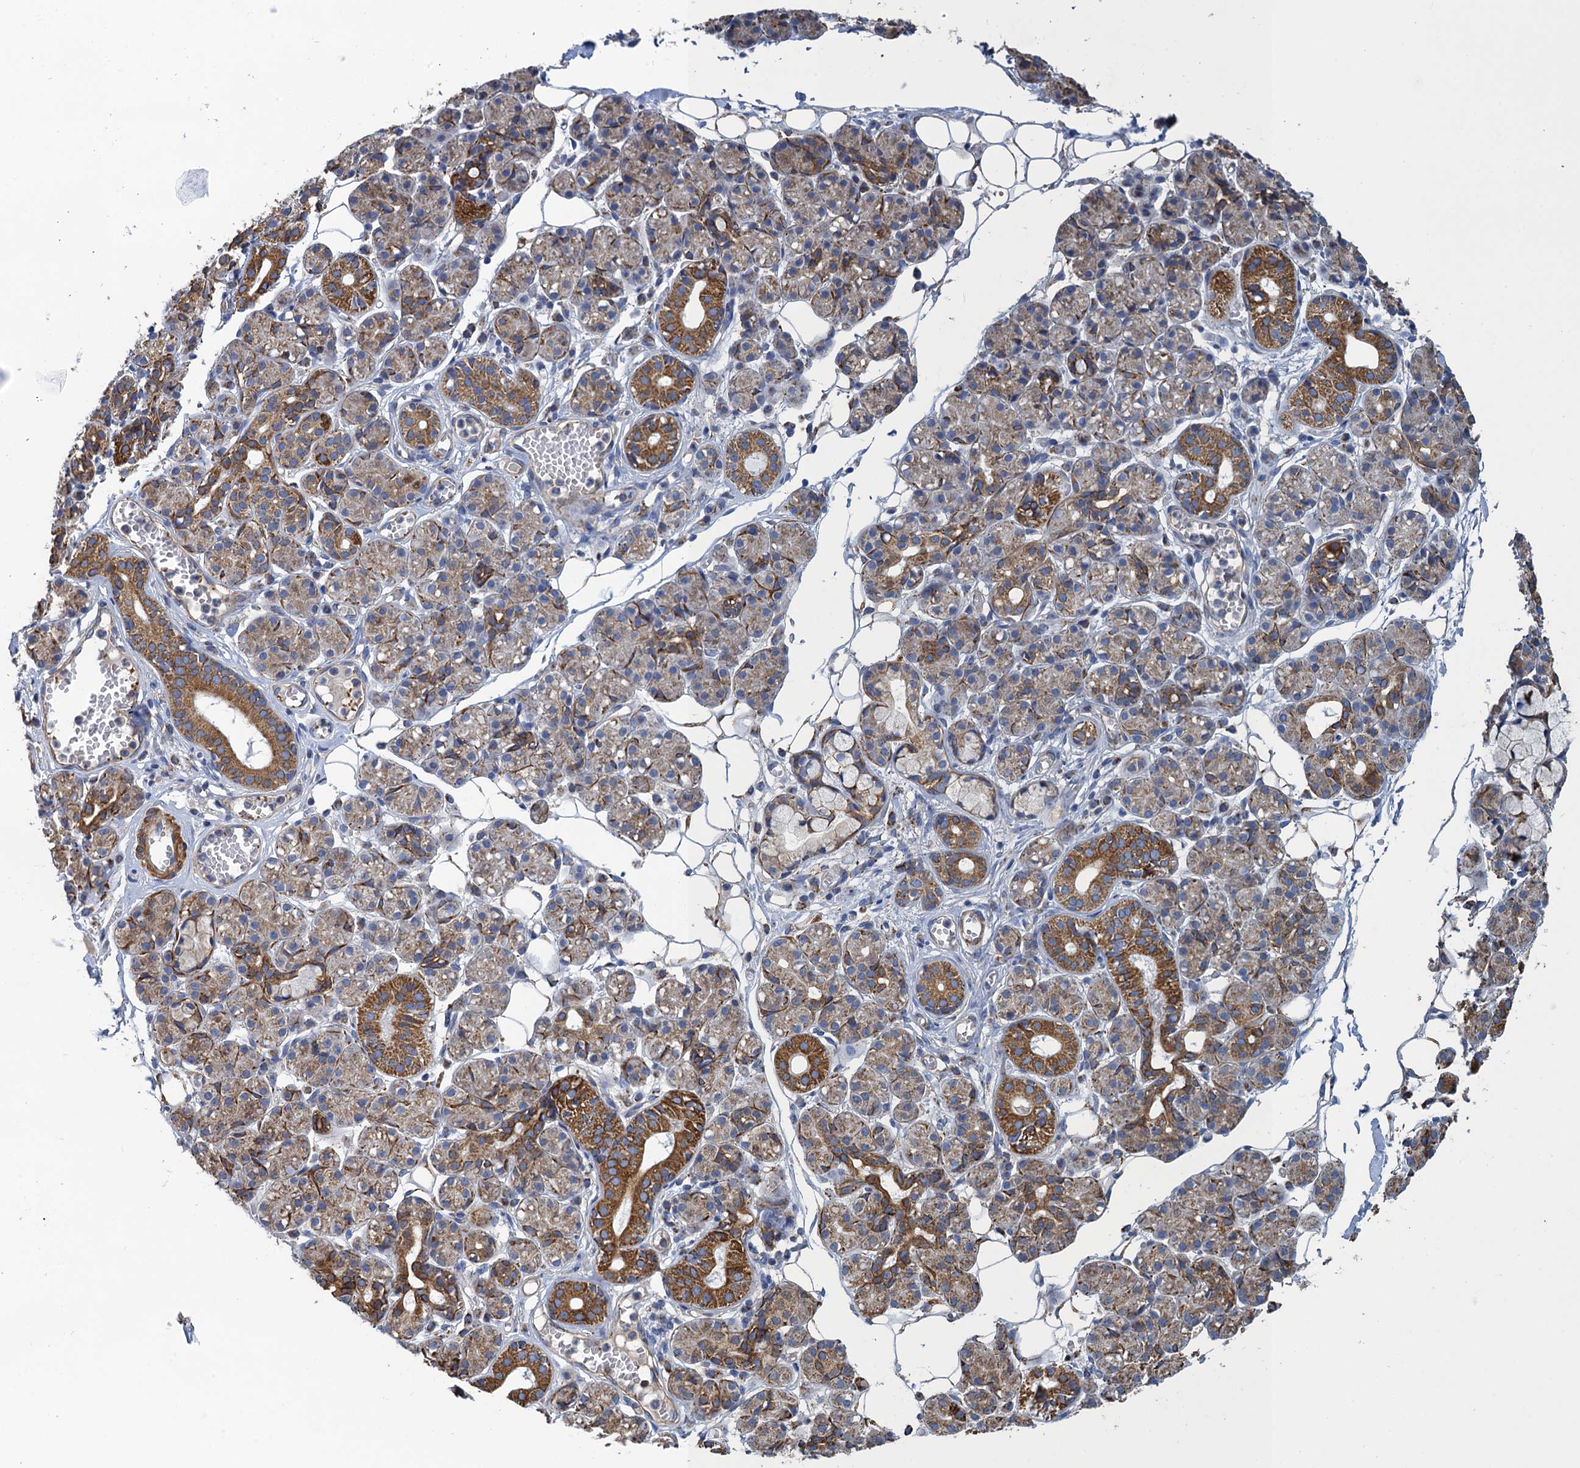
{"staining": {"intensity": "strong", "quantity": "<25%", "location": "cytoplasmic/membranous"}, "tissue": "salivary gland", "cell_type": "Glandular cells", "image_type": "normal", "snomed": [{"axis": "morphology", "description": "Normal tissue, NOS"}, {"axis": "topography", "description": "Salivary gland"}], "caption": "Approximately <25% of glandular cells in benign salivary gland exhibit strong cytoplasmic/membranous protein expression as visualized by brown immunohistochemical staining.", "gene": "ENSG00000260643", "patient": {"sex": "male", "age": 63}}